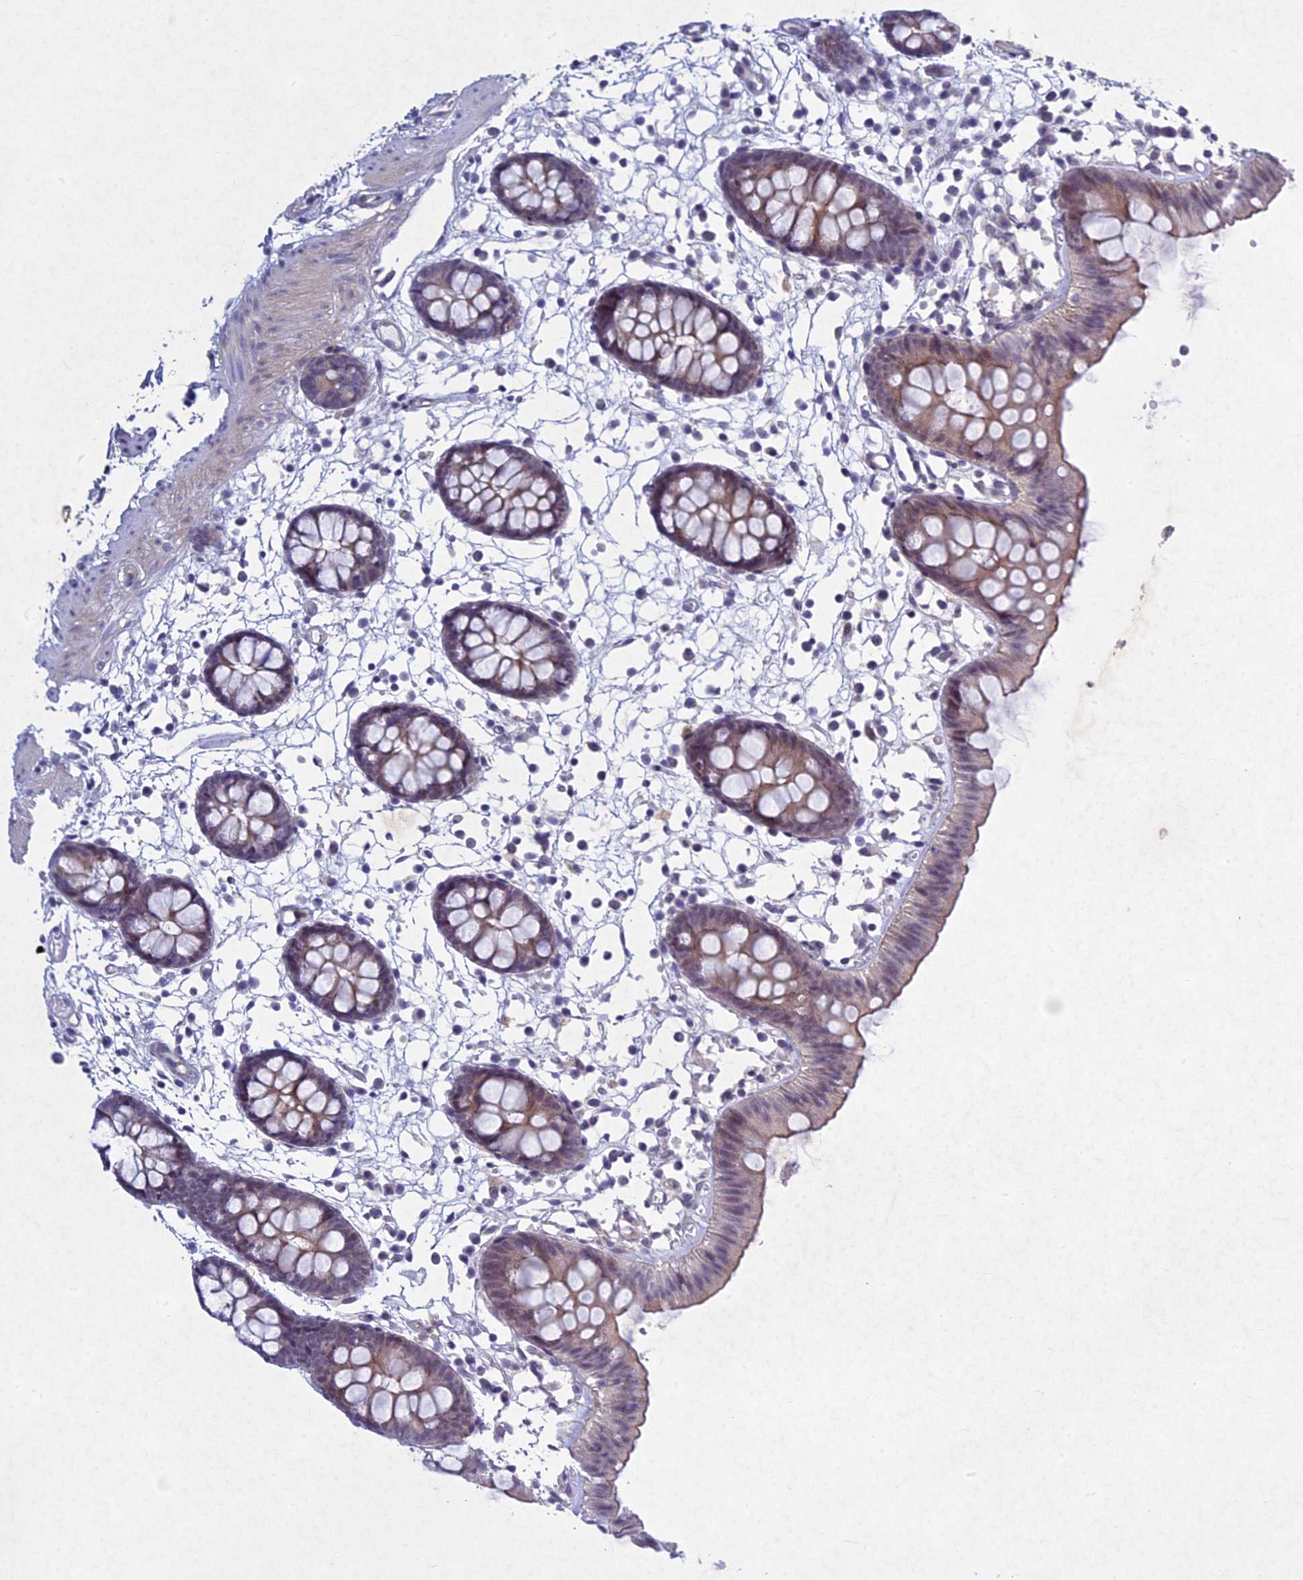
{"staining": {"intensity": "weak", "quantity": ">75%", "location": "cytoplasmic/membranous"}, "tissue": "colon", "cell_type": "Endothelial cells", "image_type": "normal", "snomed": [{"axis": "morphology", "description": "Normal tissue, NOS"}, {"axis": "topography", "description": "Colon"}], "caption": "Brown immunohistochemical staining in benign human colon shows weak cytoplasmic/membranous positivity in about >75% of endothelial cells.", "gene": "PTHLH", "patient": {"sex": "male", "age": 56}}